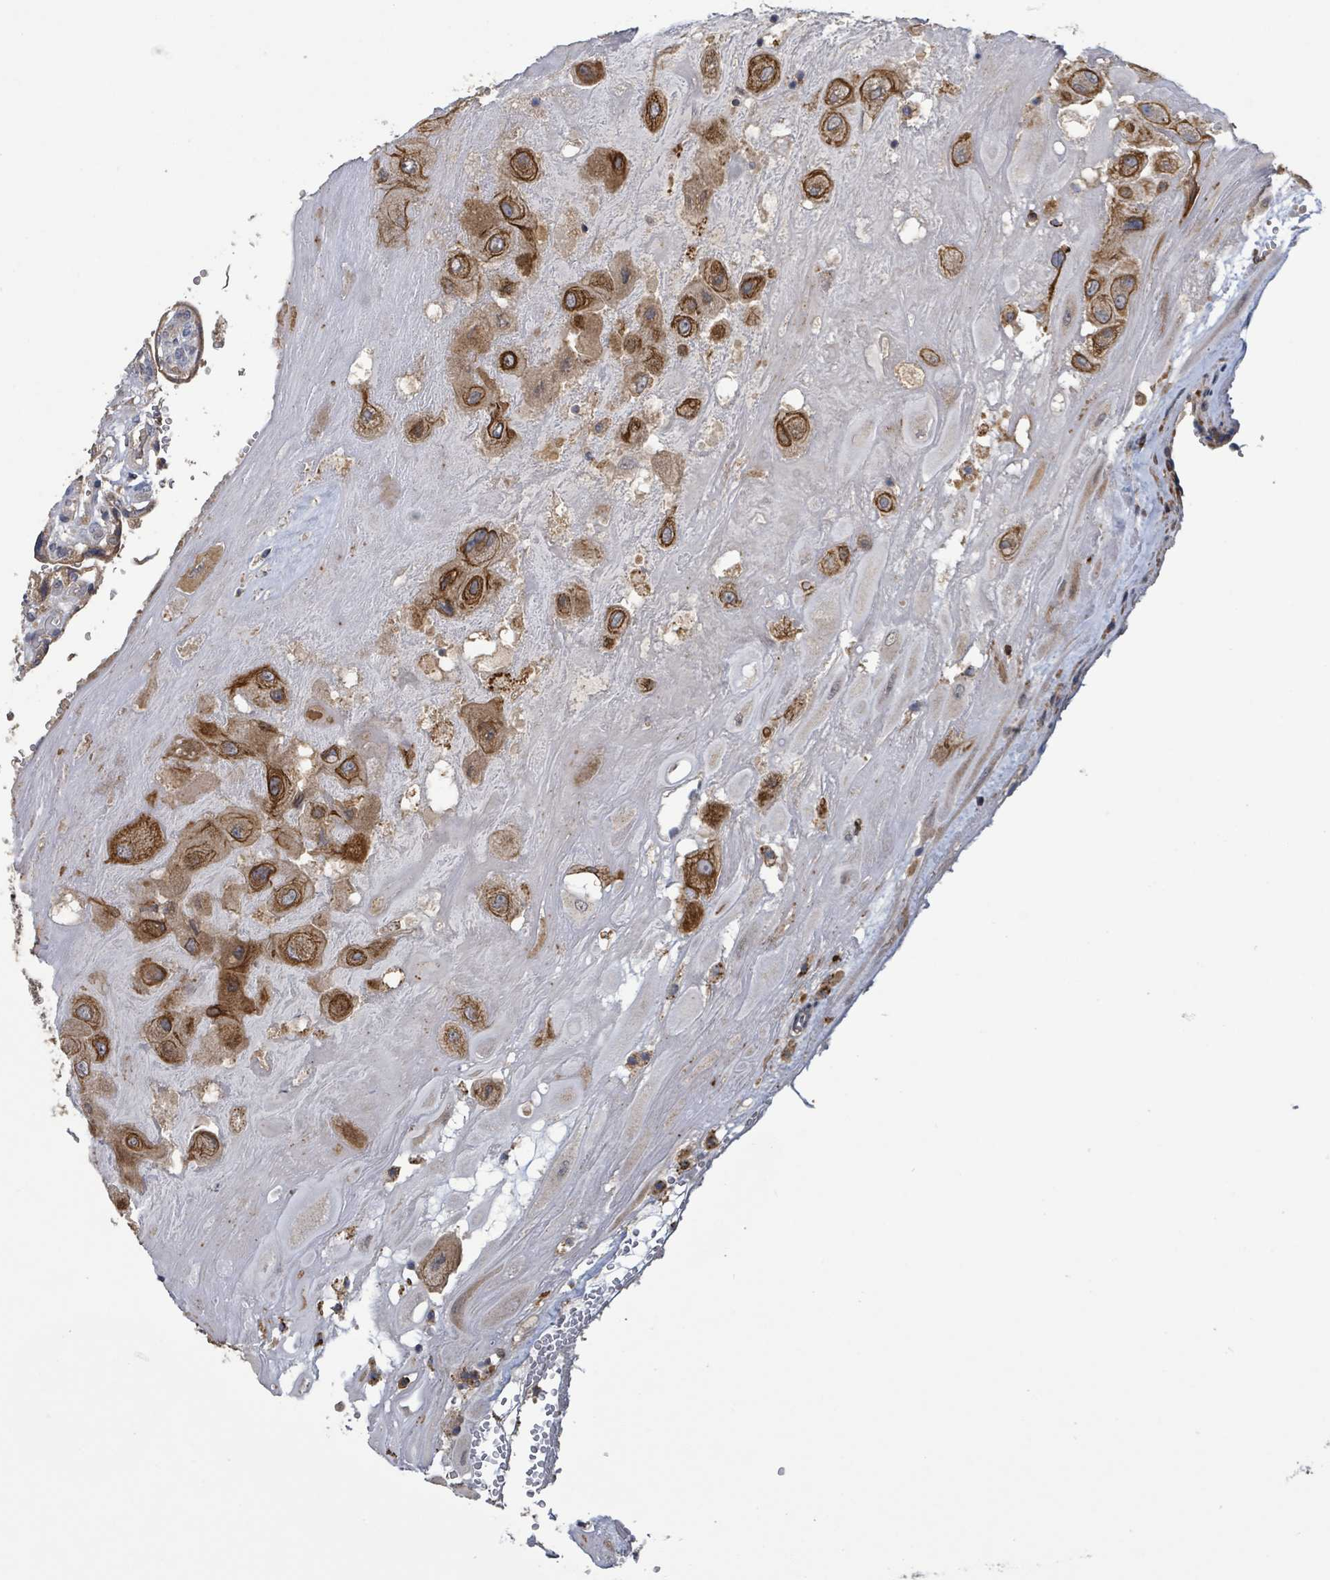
{"staining": {"intensity": "strong", "quantity": ">75%", "location": "cytoplasmic/membranous"}, "tissue": "placenta", "cell_type": "Decidual cells", "image_type": "normal", "snomed": [{"axis": "morphology", "description": "Normal tissue, NOS"}, {"axis": "topography", "description": "Placenta"}], "caption": "Immunohistochemistry (IHC) (DAB (3,3'-diaminobenzidine)) staining of benign placenta demonstrates strong cytoplasmic/membranous protein staining in approximately >75% of decidual cells. (Brightfield microscopy of DAB IHC at high magnification).", "gene": "PLAAT1", "patient": {"sex": "female", "age": 32}}